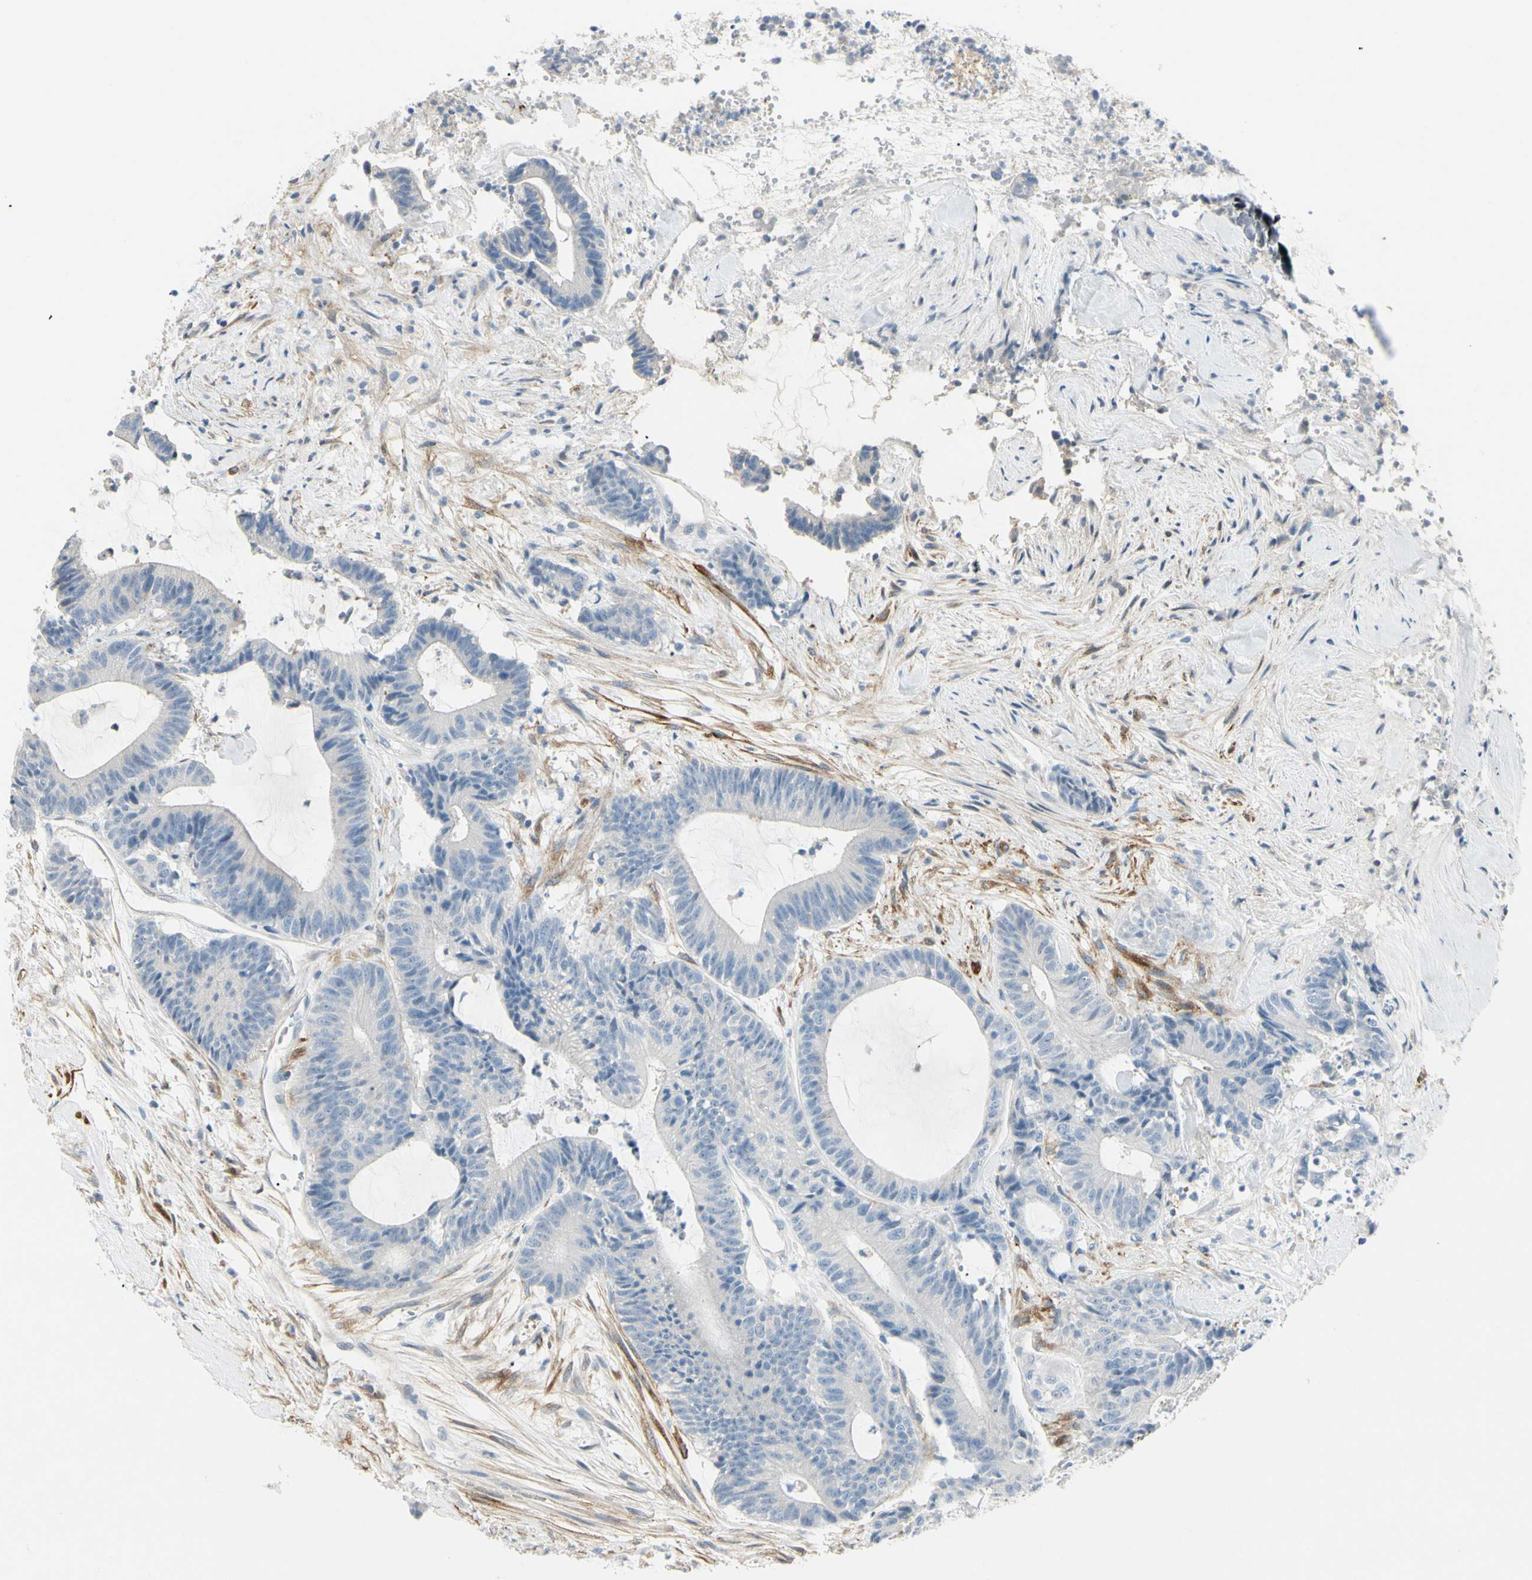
{"staining": {"intensity": "negative", "quantity": "none", "location": "none"}, "tissue": "colorectal cancer", "cell_type": "Tumor cells", "image_type": "cancer", "snomed": [{"axis": "morphology", "description": "Adenocarcinoma, NOS"}, {"axis": "topography", "description": "Colon"}], "caption": "Colorectal cancer stained for a protein using IHC shows no positivity tumor cells.", "gene": "AMPH", "patient": {"sex": "female", "age": 84}}